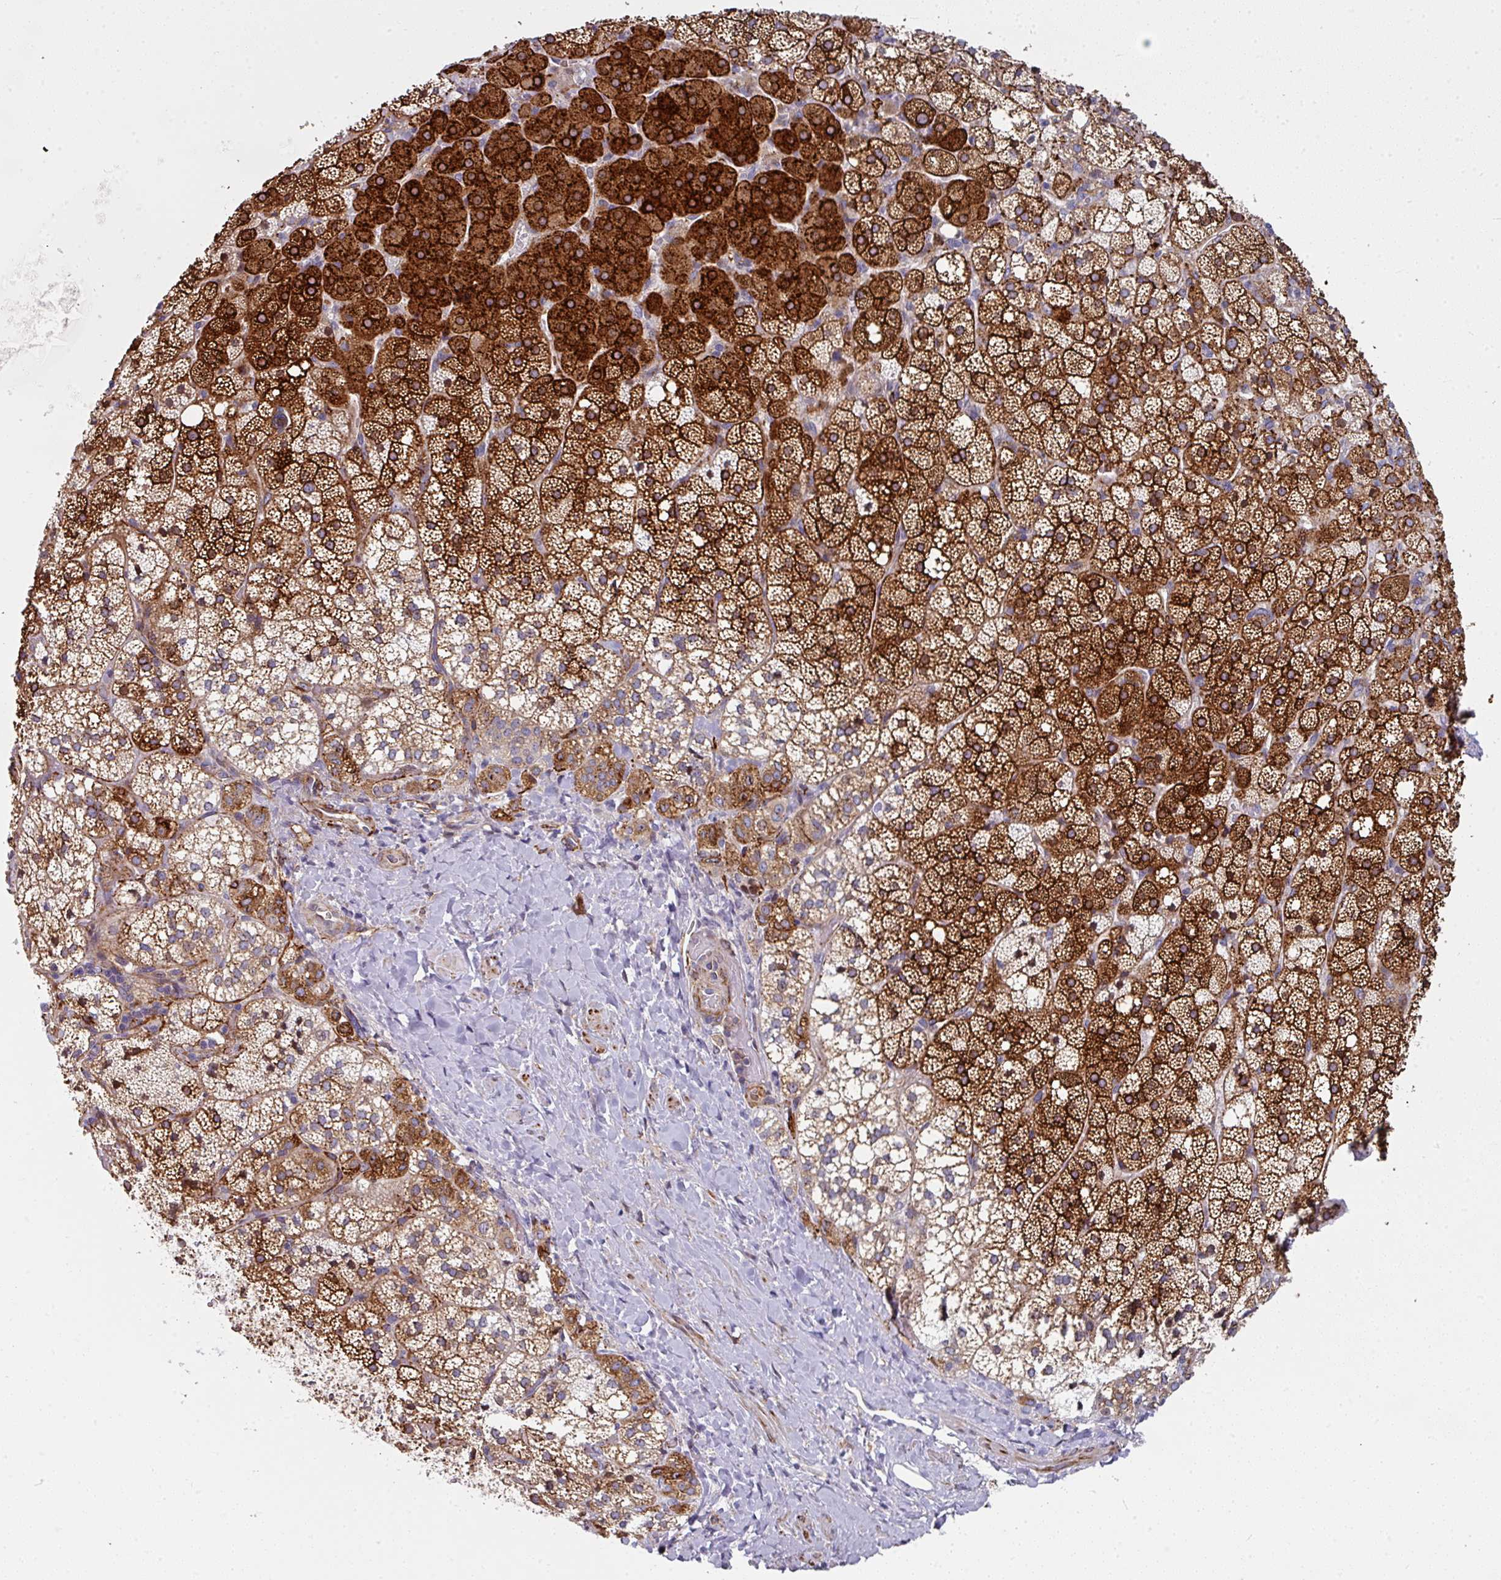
{"staining": {"intensity": "strong", "quantity": ">75%", "location": "cytoplasmic/membranous"}, "tissue": "adrenal gland", "cell_type": "Glandular cells", "image_type": "normal", "snomed": [{"axis": "morphology", "description": "Normal tissue, NOS"}, {"axis": "topography", "description": "Adrenal gland"}], "caption": "Protein staining of benign adrenal gland reveals strong cytoplasmic/membranous expression in about >75% of glandular cells. The staining is performed using DAB (3,3'-diaminobenzidine) brown chromogen to label protein expression. The nuclei are counter-stained blue using hematoxylin.", "gene": "BEND5", "patient": {"sex": "male", "age": 53}}